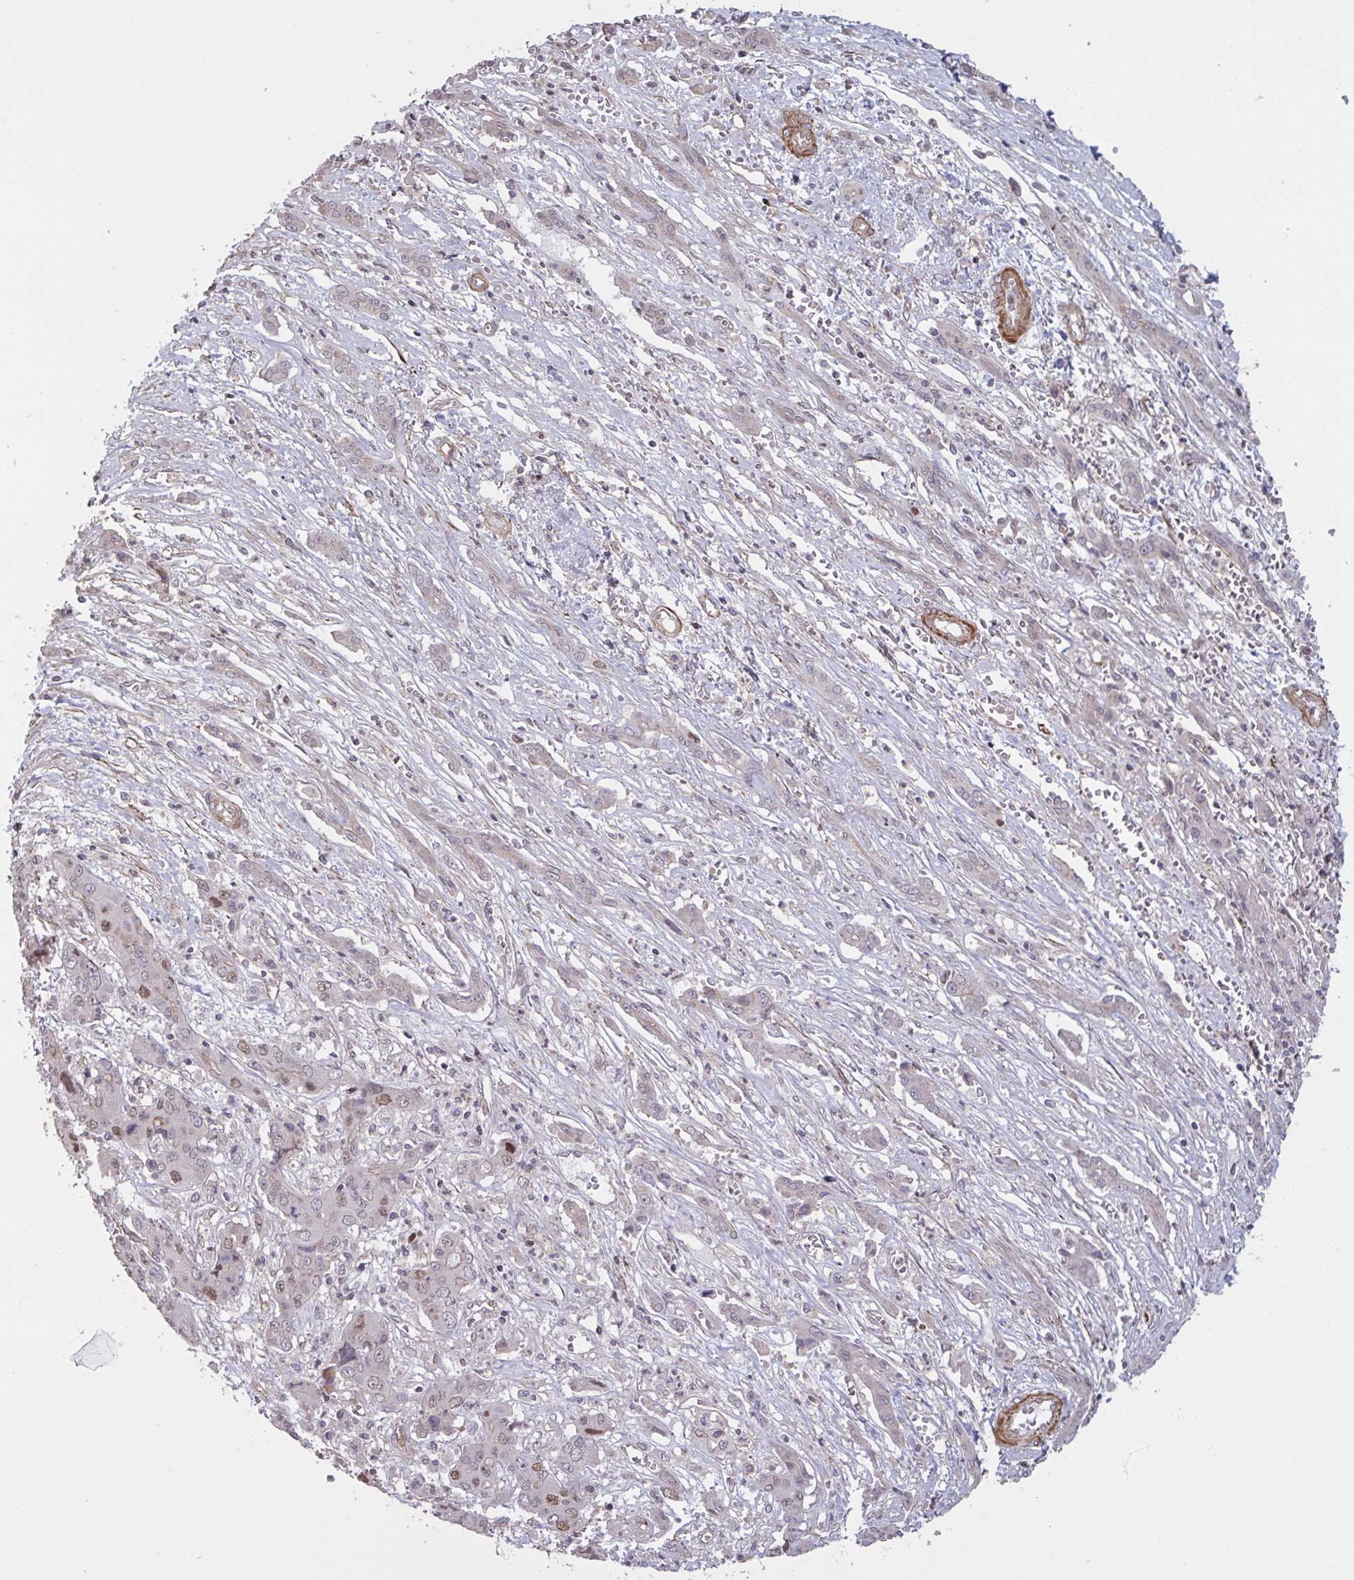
{"staining": {"intensity": "moderate", "quantity": "<25%", "location": "nuclear"}, "tissue": "liver cancer", "cell_type": "Tumor cells", "image_type": "cancer", "snomed": [{"axis": "morphology", "description": "Cholangiocarcinoma"}, {"axis": "topography", "description": "Liver"}], "caption": "IHC staining of liver cancer, which shows low levels of moderate nuclear expression in about <25% of tumor cells indicating moderate nuclear protein positivity. The staining was performed using DAB (brown) for protein detection and nuclei were counterstained in hematoxylin (blue).", "gene": "IPO5", "patient": {"sex": "male", "age": 67}}